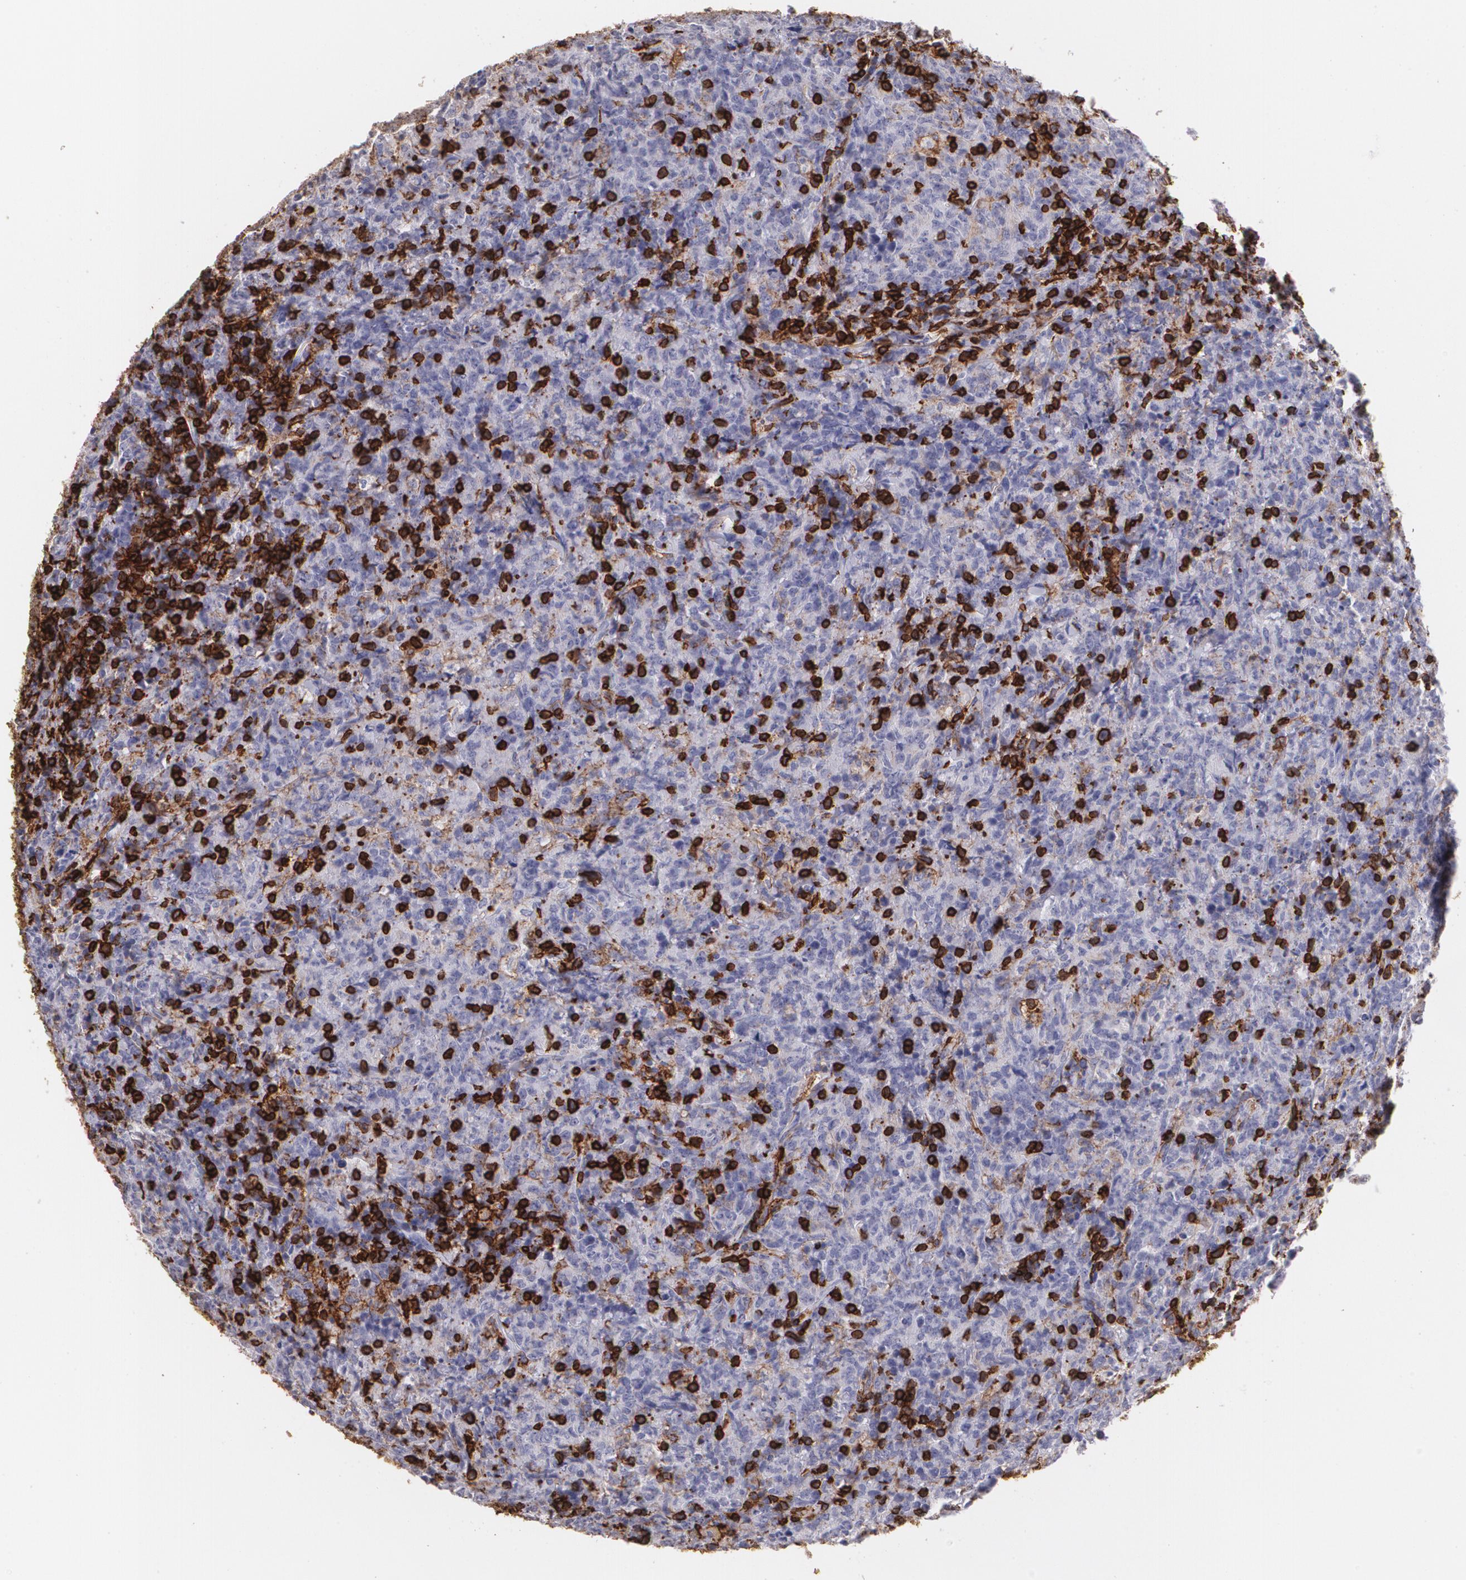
{"staining": {"intensity": "negative", "quantity": "none", "location": "none"}, "tissue": "lymphoma", "cell_type": "Tumor cells", "image_type": "cancer", "snomed": [{"axis": "morphology", "description": "Malignant lymphoma, non-Hodgkin's type, High grade"}, {"axis": "topography", "description": "Tonsil"}], "caption": "Immunohistochemistry (IHC) of human high-grade malignant lymphoma, non-Hodgkin's type reveals no positivity in tumor cells.", "gene": "PTPRC", "patient": {"sex": "female", "age": 36}}